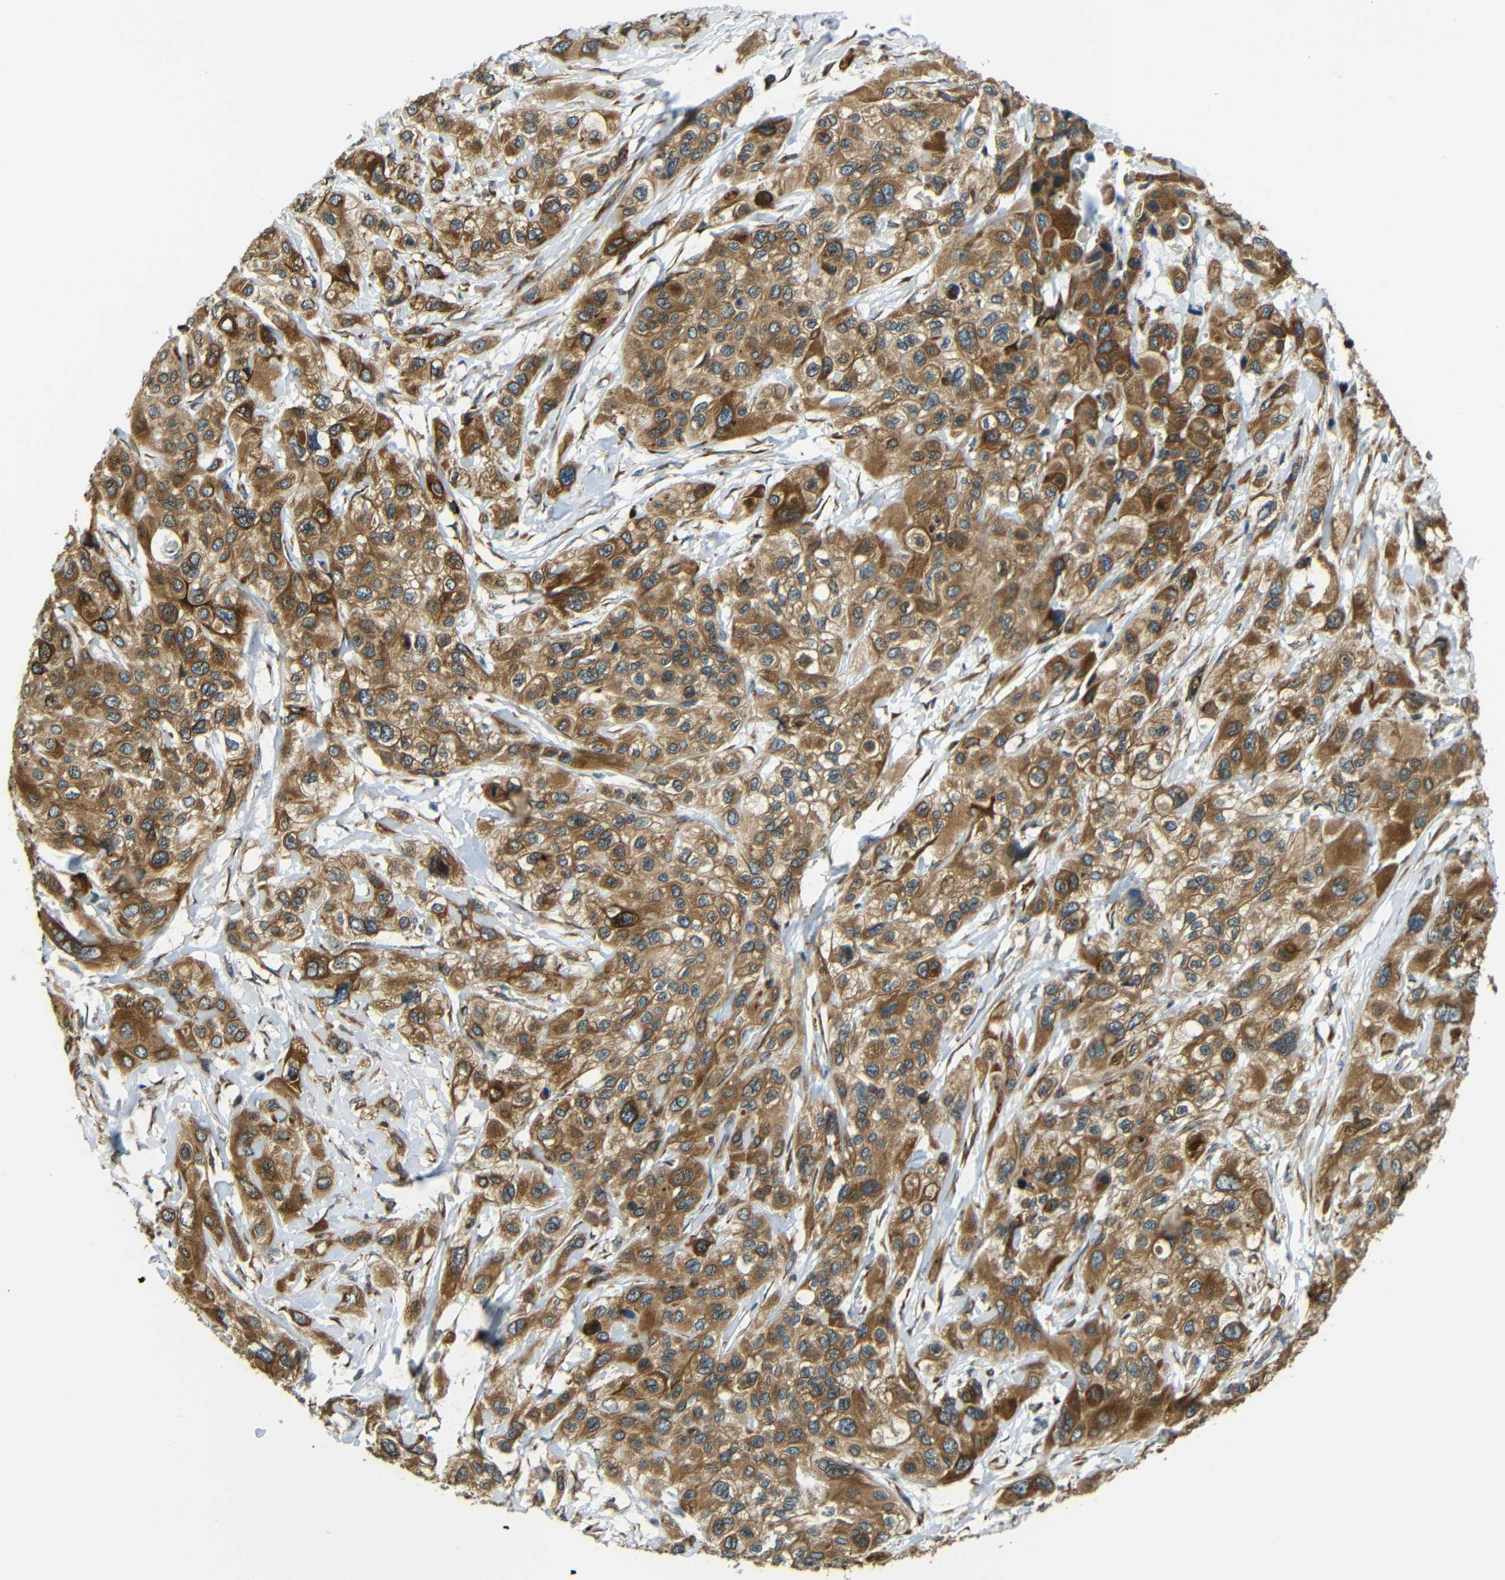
{"staining": {"intensity": "strong", "quantity": ">75%", "location": "cytoplasmic/membranous"}, "tissue": "pancreatic cancer", "cell_type": "Tumor cells", "image_type": "cancer", "snomed": [{"axis": "morphology", "description": "Adenocarcinoma, NOS"}, {"axis": "topography", "description": "Pancreas"}], "caption": "Tumor cells show high levels of strong cytoplasmic/membranous staining in approximately >75% of cells in pancreatic cancer (adenocarcinoma). (IHC, brightfield microscopy, high magnification).", "gene": "VAPB", "patient": {"sex": "male", "age": 73}}